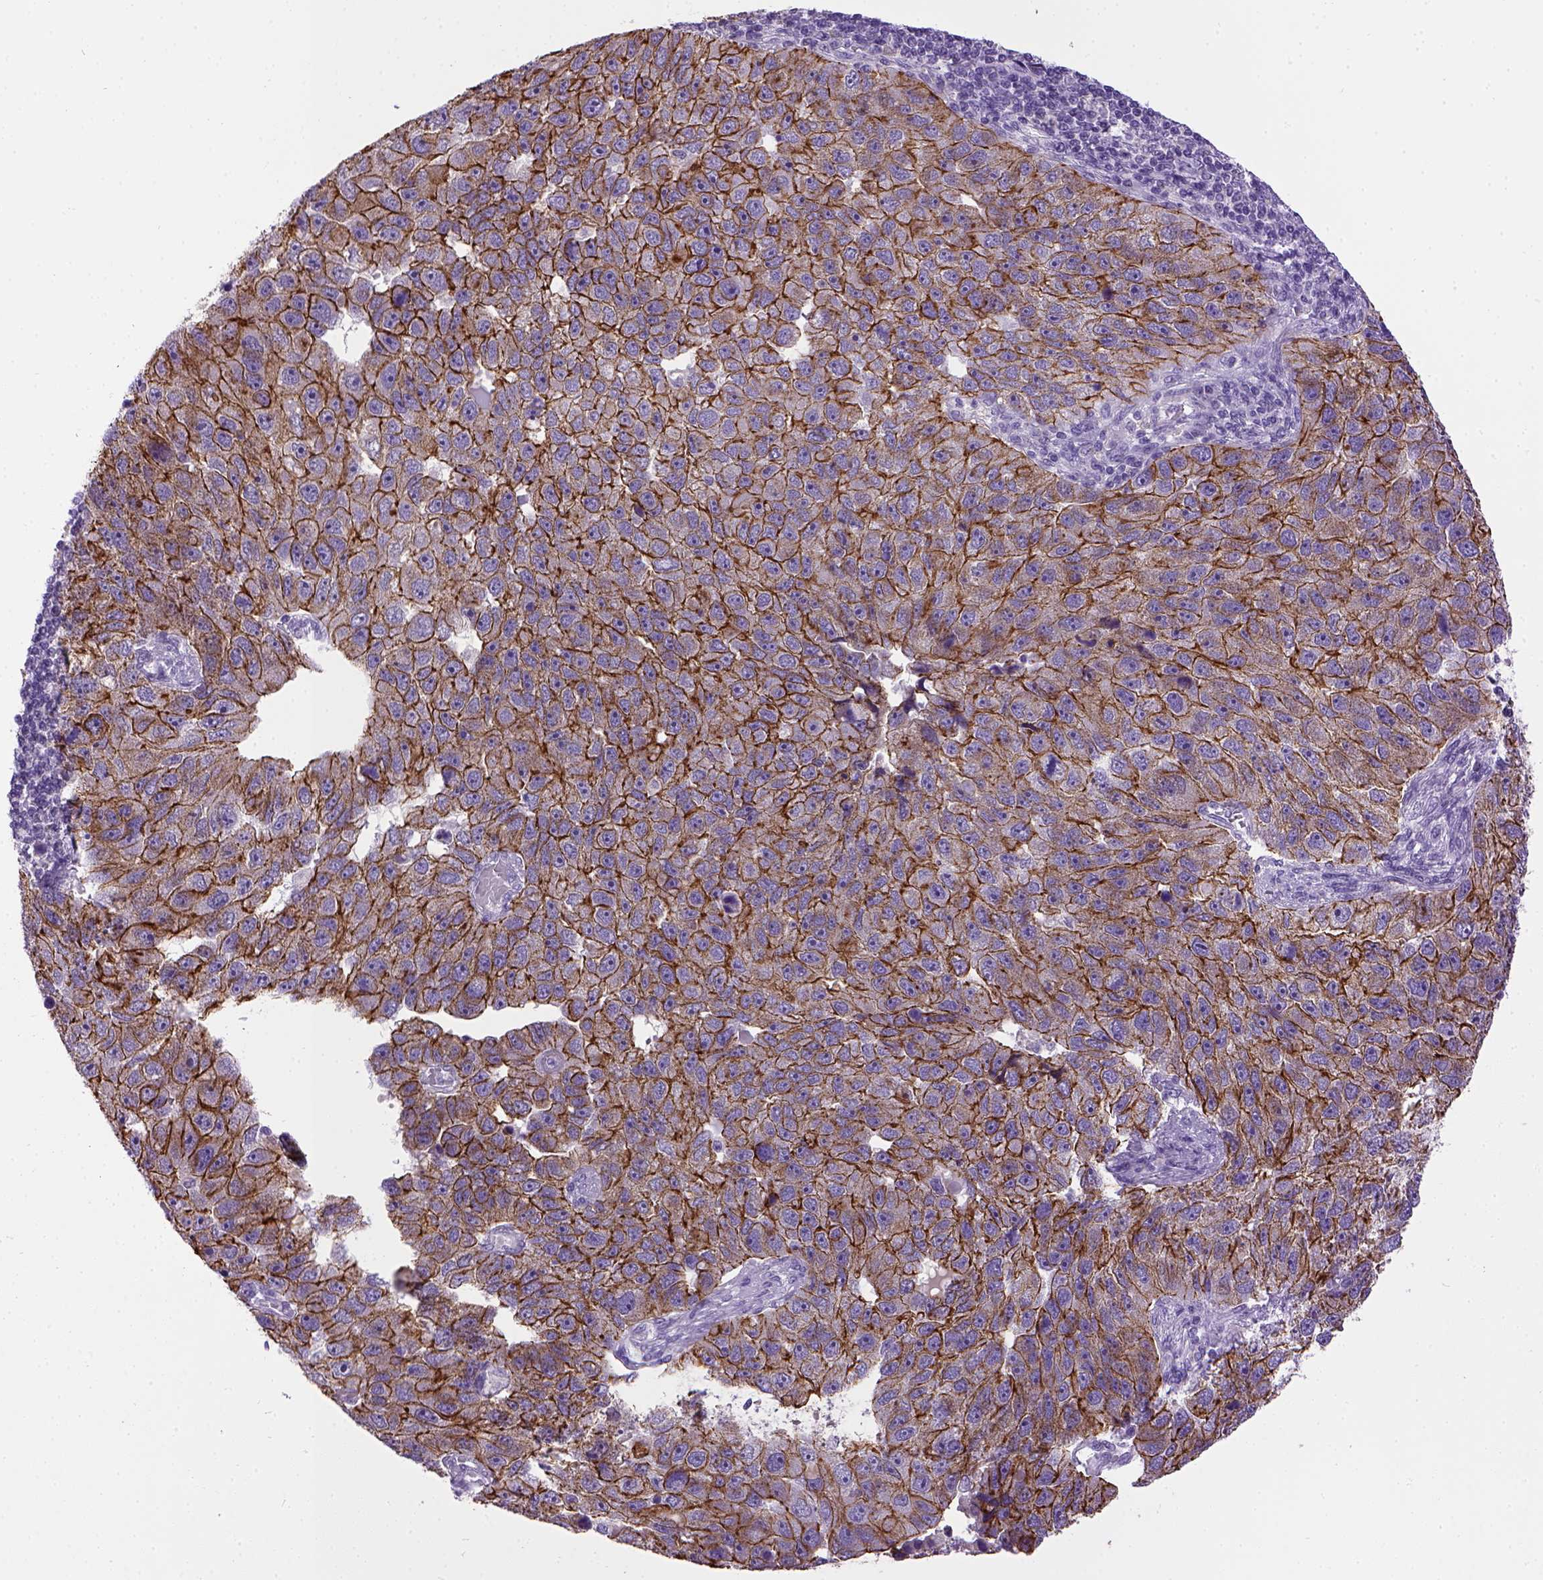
{"staining": {"intensity": "strong", "quantity": ">75%", "location": "cytoplasmic/membranous"}, "tissue": "pancreatic cancer", "cell_type": "Tumor cells", "image_type": "cancer", "snomed": [{"axis": "morphology", "description": "Adenocarcinoma, NOS"}, {"axis": "topography", "description": "Pancreas"}], "caption": "A micrograph of adenocarcinoma (pancreatic) stained for a protein demonstrates strong cytoplasmic/membranous brown staining in tumor cells.", "gene": "CDH1", "patient": {"sex": "female", "age": 61}}